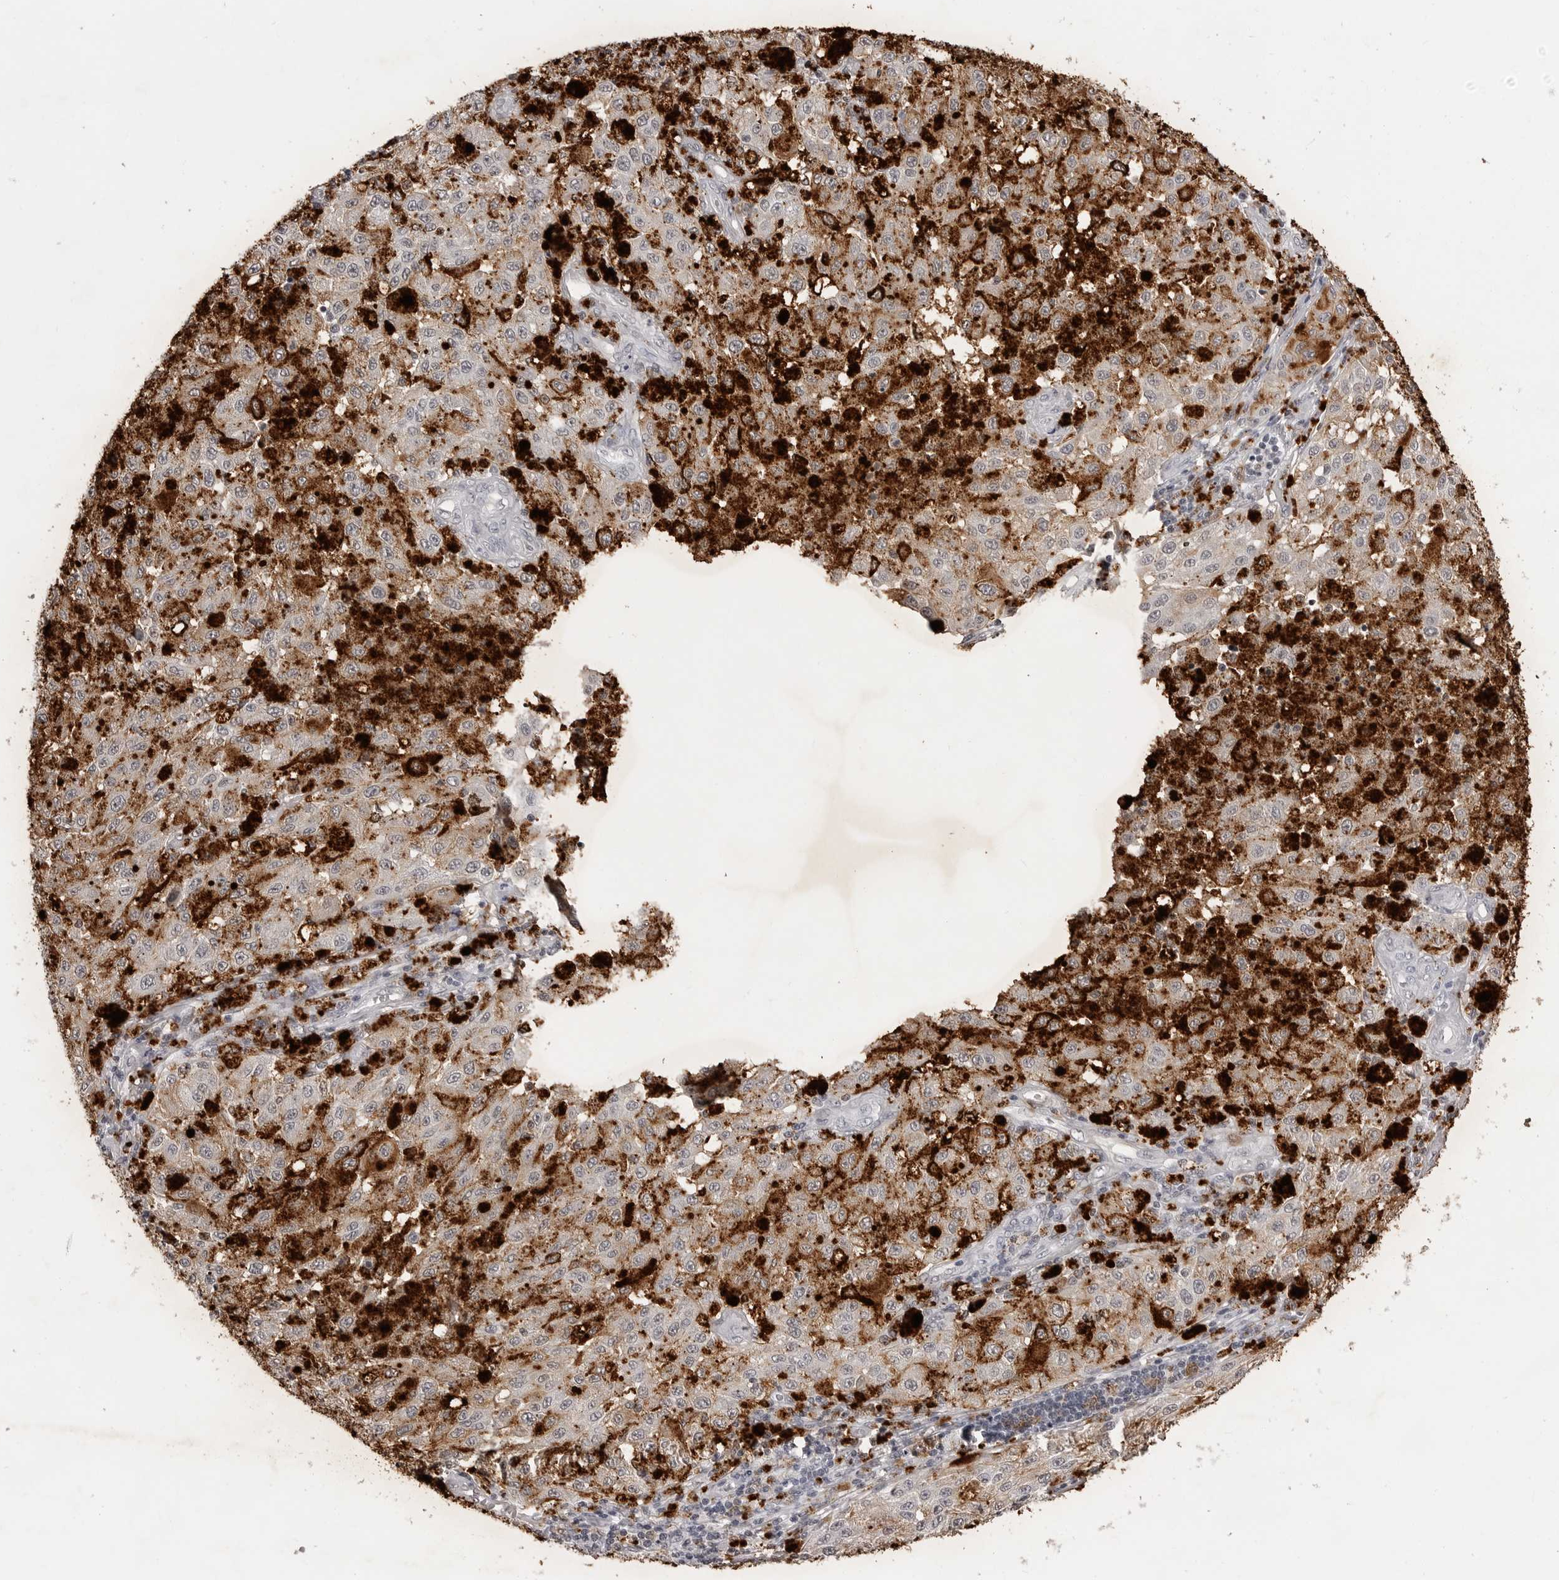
{"staining": {"intensity": "negative", "quantity": "none", "location": "none"}, "tissue": "melanoma", "cell_type": "Tumor cells", "image_type": "cancer", "snomed": [{"axis": "morphology", "description": "Malignant melanoma, NOS"}, {"axis": "topography", "description": "Skin"}], "caption": "Human melanoma stained for a protein using immunohistochemistry (IHC) demonstrates no staining in tumor cells.", "gene": "RRM1", "patient": {"sex": "female", "age": 64}}